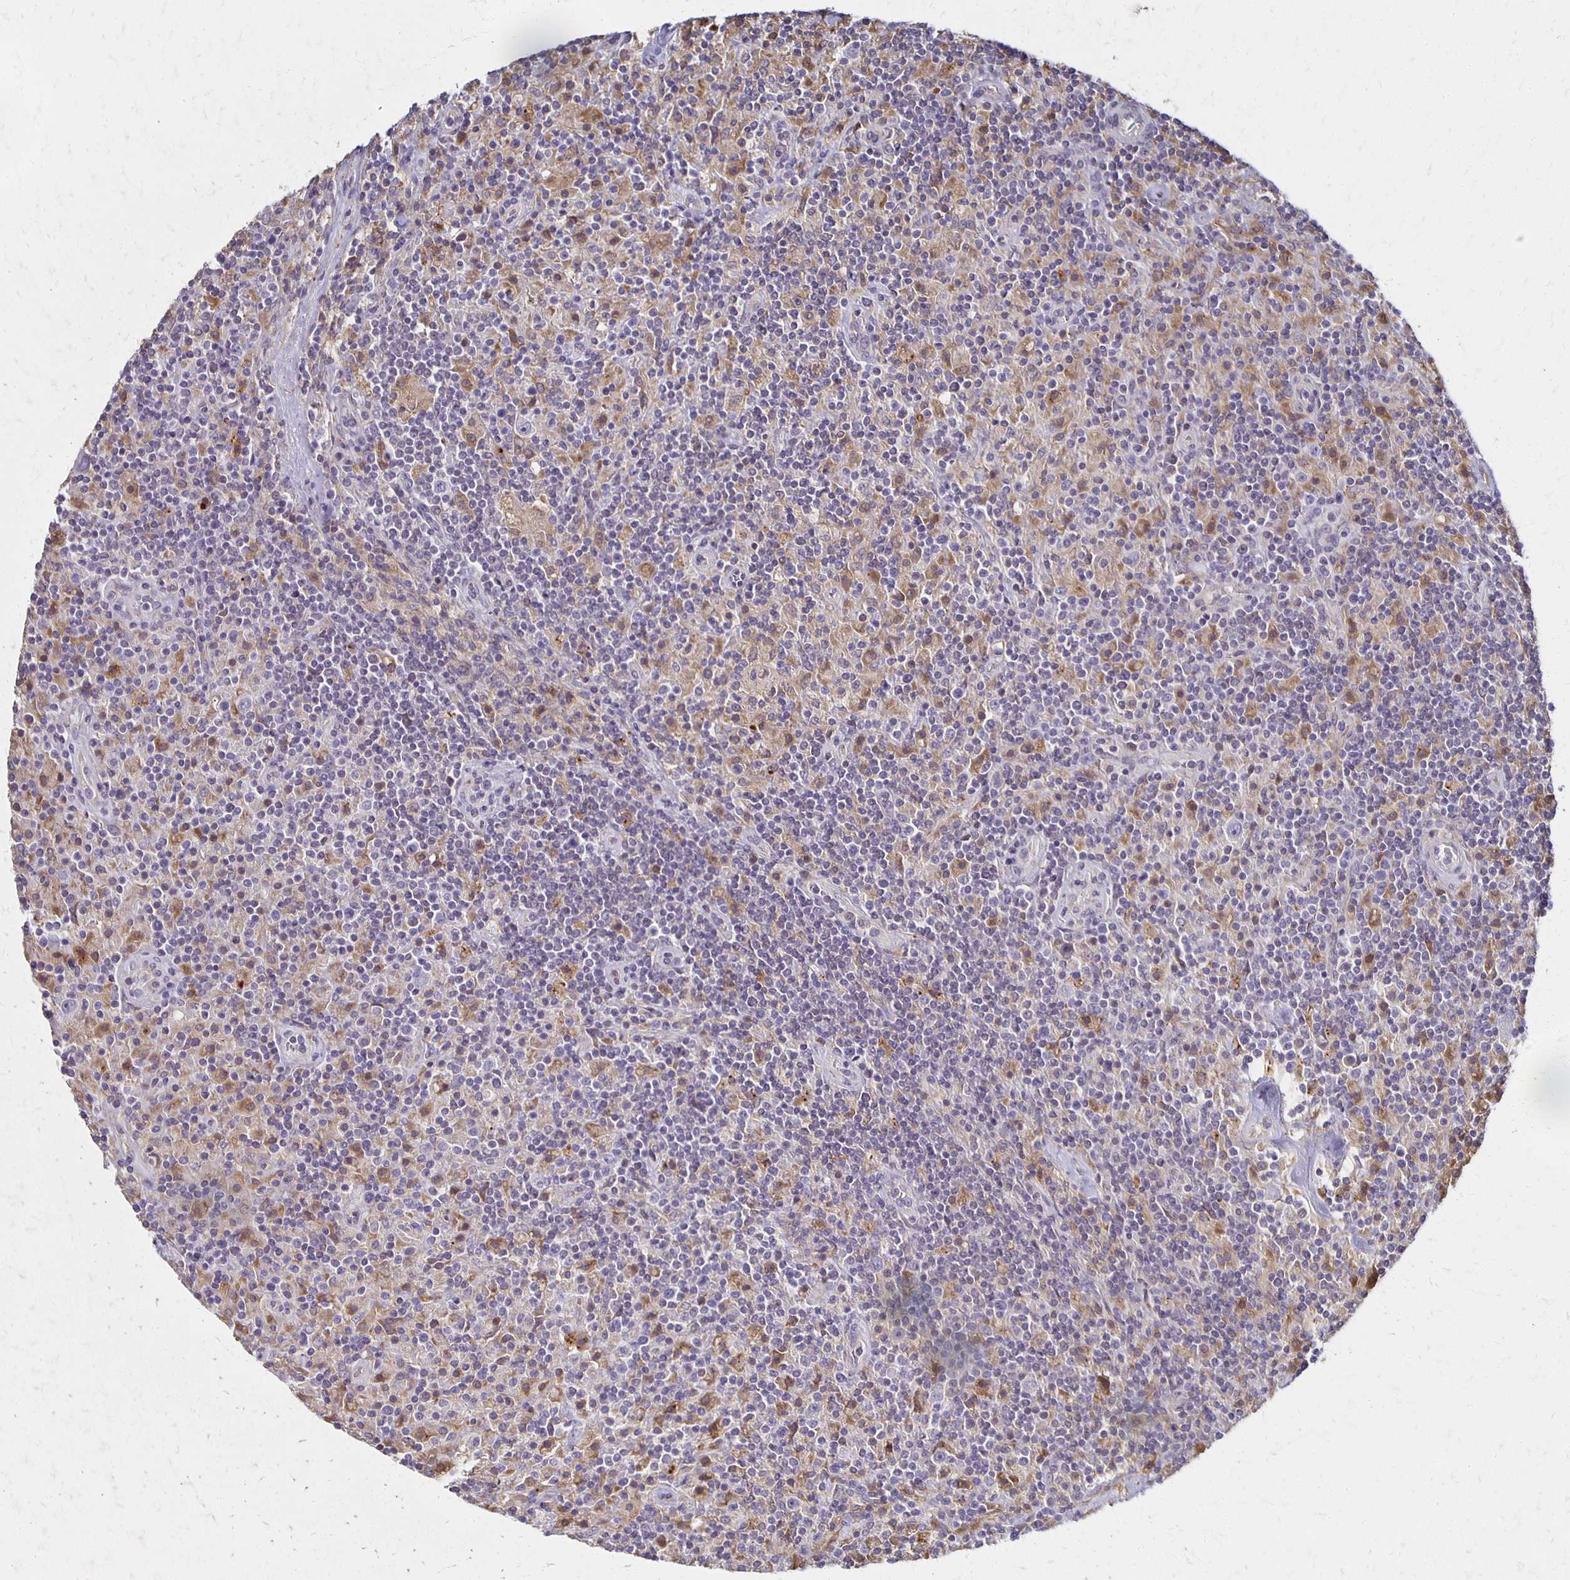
{"staining": {"intensity": "negative", "quantity": "none", "location": "none"}, "tissue": "lymphoma", "cell_type": "Tumor cells", "image_type": "cancer", "snomed": [{"axis": "morphology", "description": "Hodgkin's disease, NOS"}, {"axis": "topography", "description": "Lymph node"}], "caption": "Protein analysis of Hodgkin's disease exhibits no significant staining in tumor cells.", "gene": "GPX4", "patient": {"sex": "male", "age": 70}}